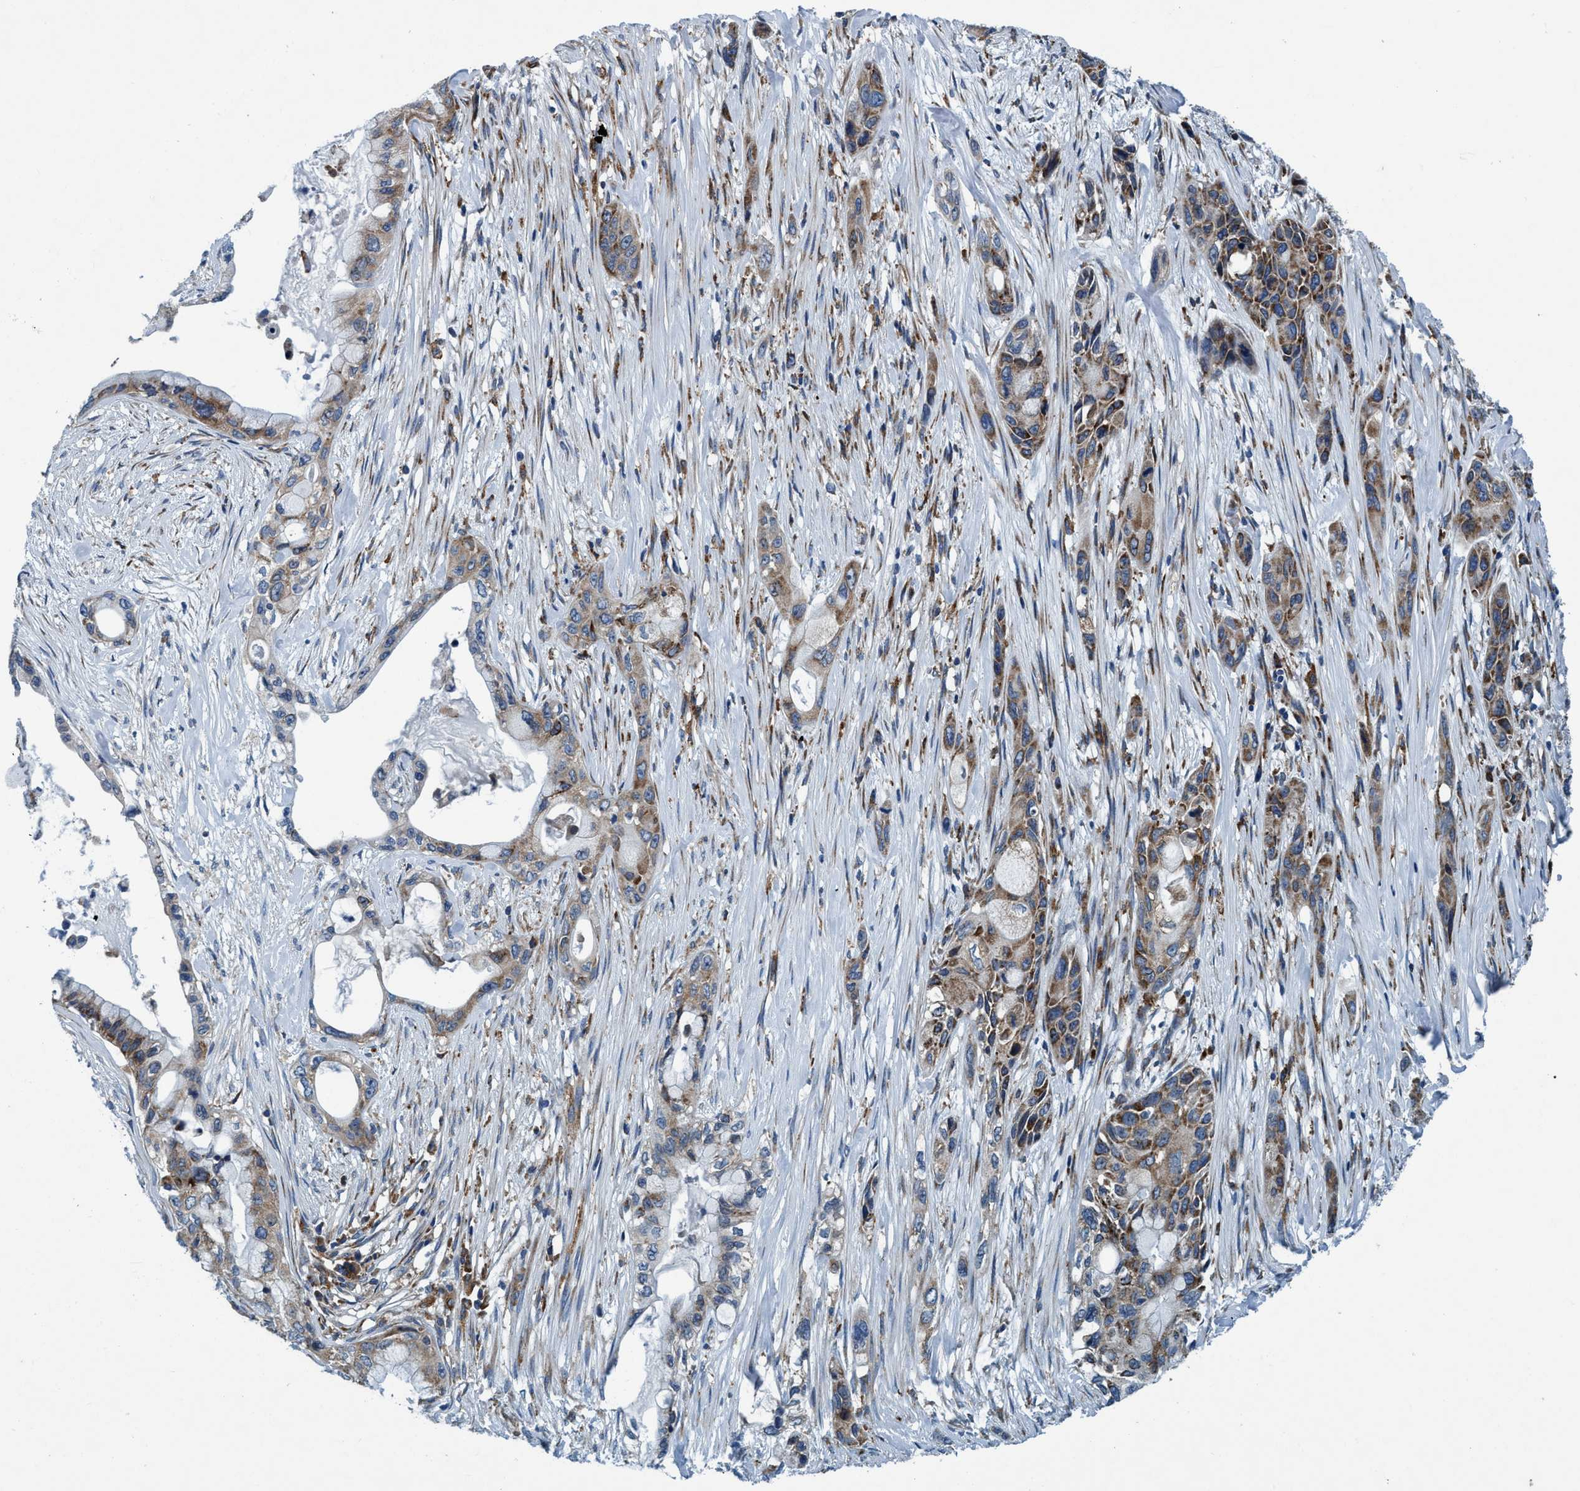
{"staining": {"intensity": "moderate", "quantity": "25%-75%", "location": "cytoplasmic/membranous"}, "tissue": "pancreatic cancer", "cell_type": "Tumor cells", "image_type": "cancer", "snomed": [{"axis": "morphology", "description": "Adenocarcinoma, NOS"}, {"axis": "topography", "description": "Pancreas"}], "caption": "Tumor cells show medium levels of moderate cytoplasmic/membranous positivity in approximately 25%-75% of cells in human pancreatic cancer.", "gene": "ARMC9", "patient": {"sex": "male", "age": 53}}